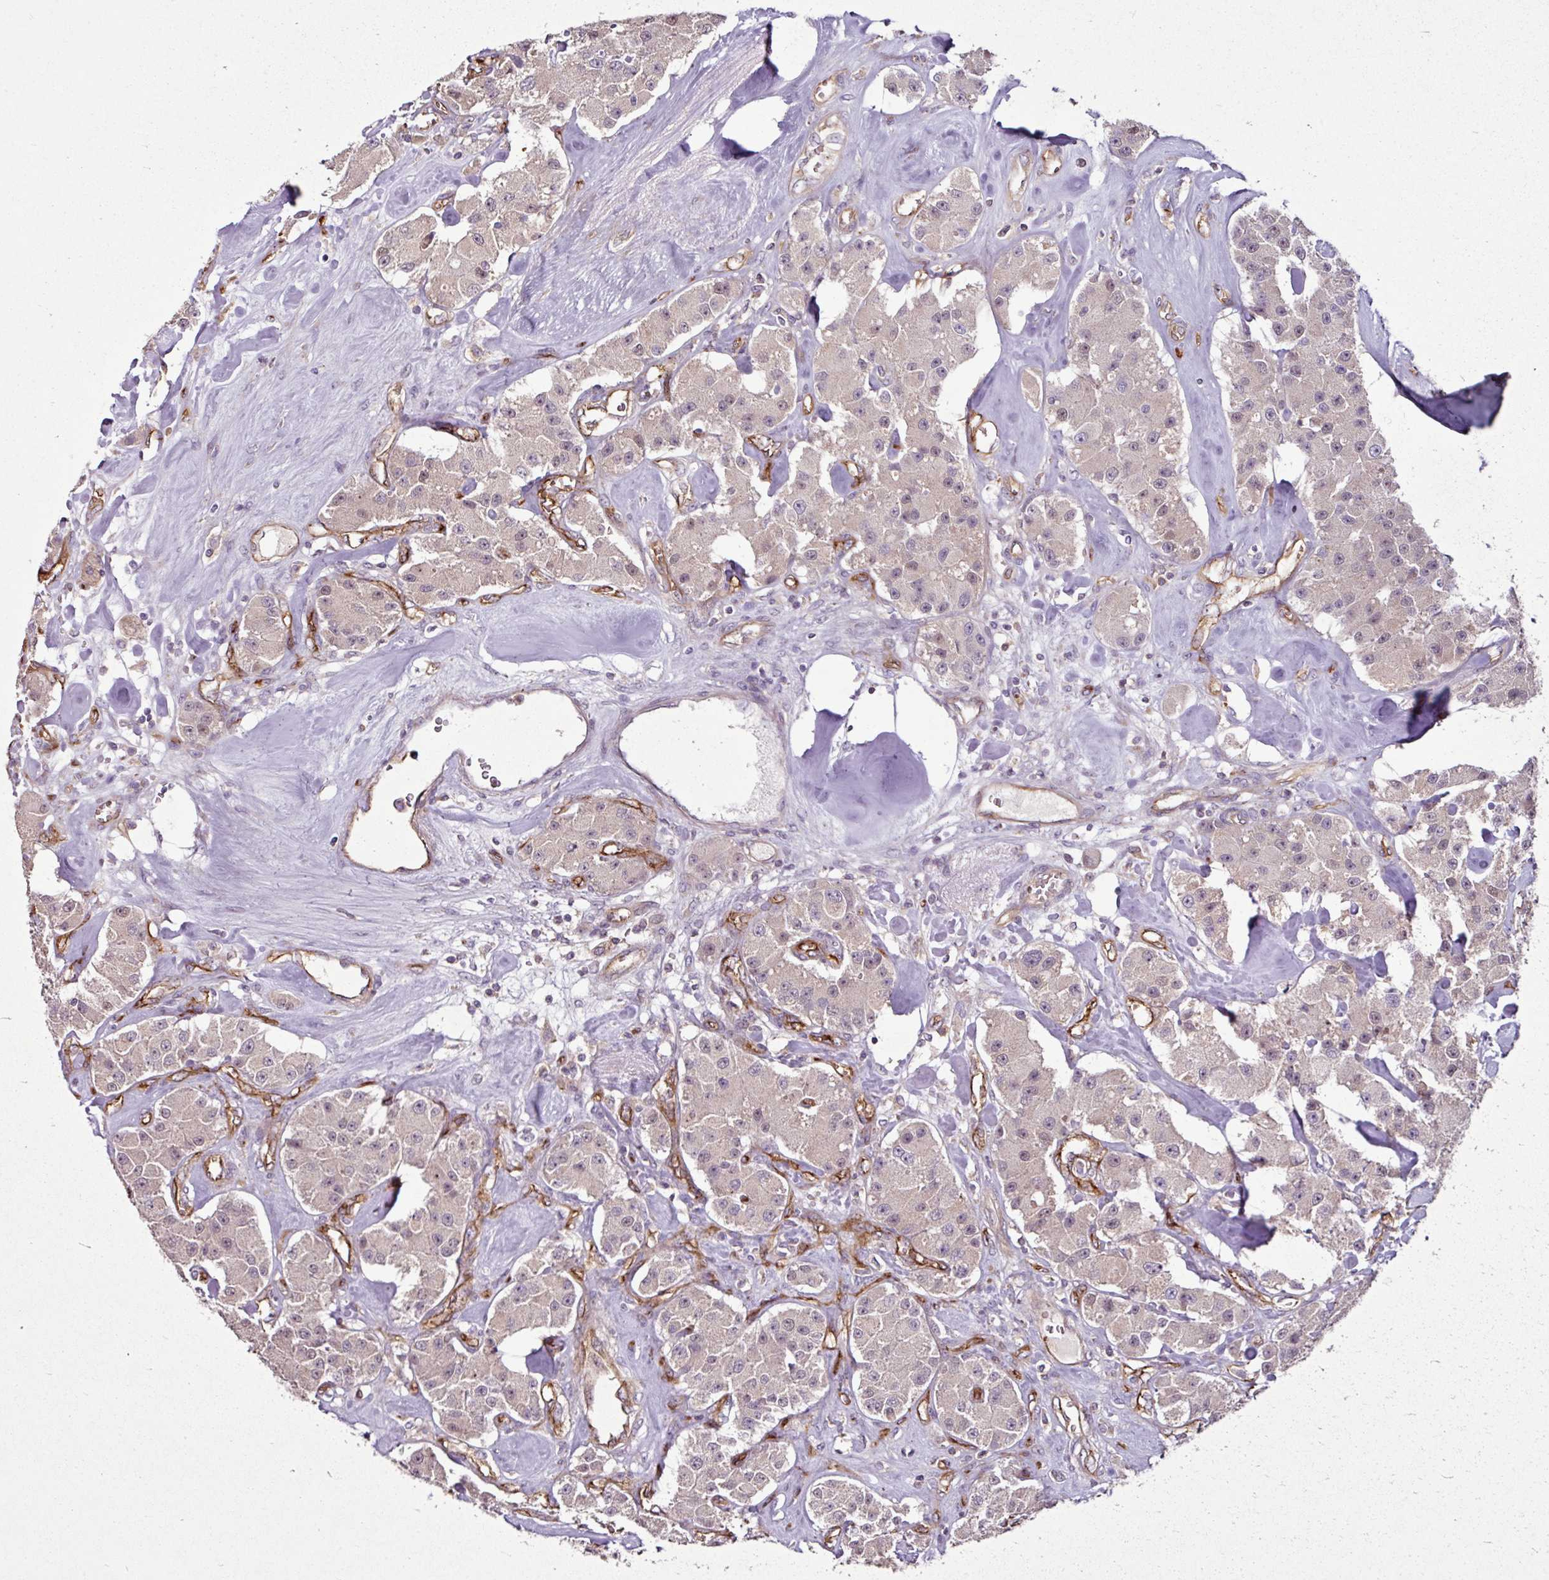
{"staining": {"intensity": "weak", "quantity": "<25%", "location": "cytoplasmic/membranous"}, "tissue": "carcinoid", "cell_type": "Tumor cells", "image_type": "cancer", "snomed": [{"axis": "morphology", "description": "Carcinoid, malignant, NOS"}, {"axis": "topography", "description": "Pancreas"}], "caption": "The micrograph shows no staining of tumor cells in malignant carcinoid.", "gene": "ZNF106", "patient": {"sex": "male", "age": 41}}